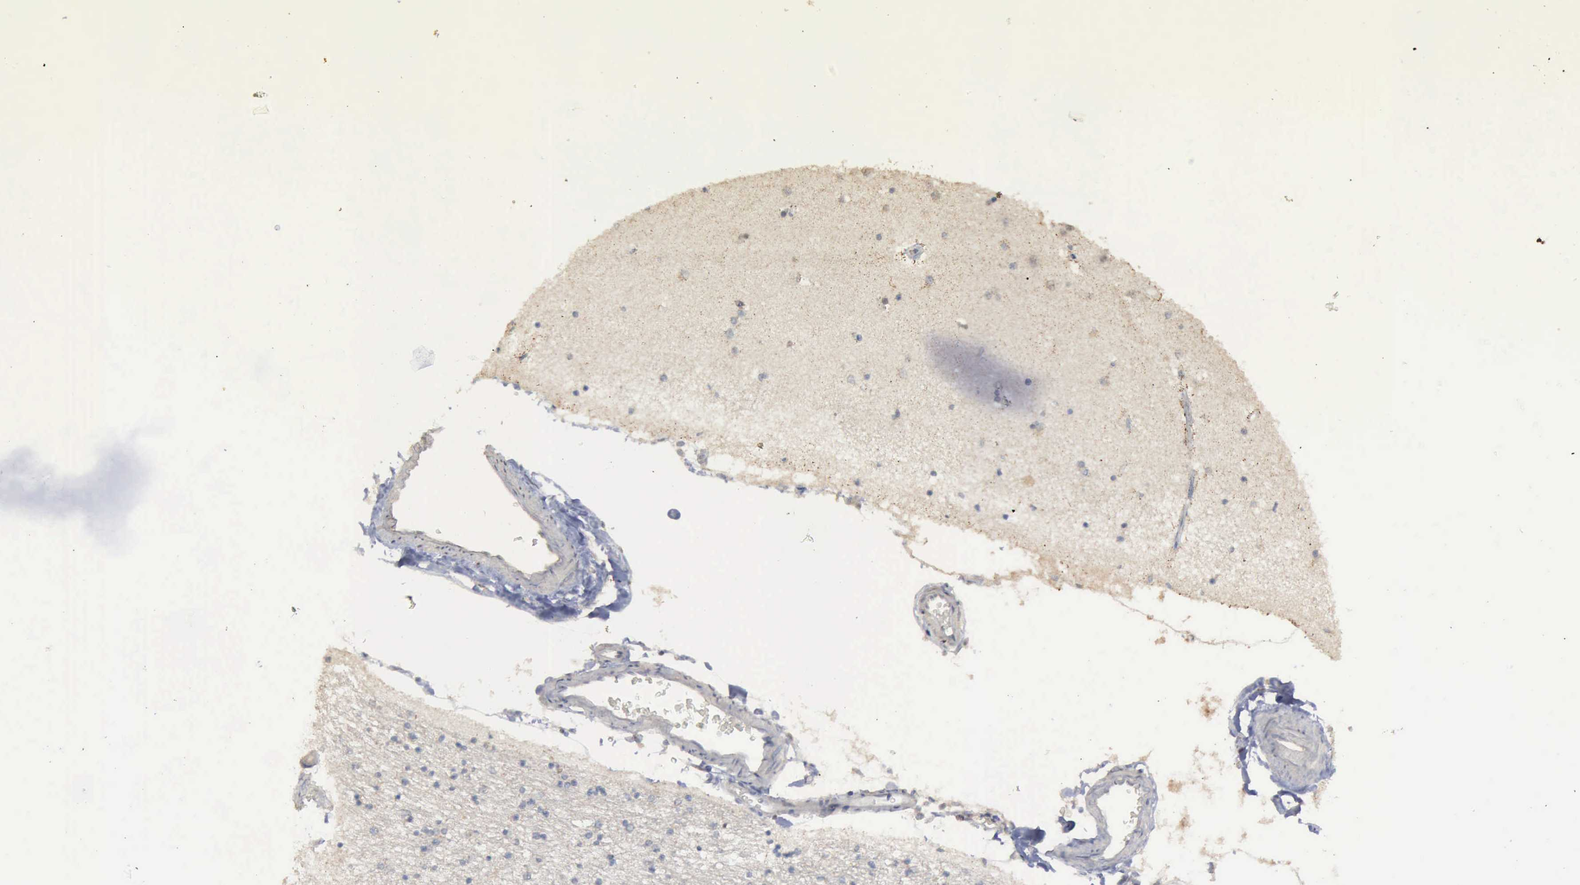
{"staining": {"intensity": "negative", "quantity": "none", "location": "none"}, "tissue": "hippocampus", "cell_type": "Glial cells", "image_type": "normal", "snomed": [{"axis": "morphology", "description": "Normal tissue, NOS"}, {"axis": "topography", "description": "Hippocampus"}], "caption": "This is an IHC image of unremarkable human hippocampus. There is no expression in glial cells.", "gene": "CRKL", "patient": {"sex": "female", "age": 54}}